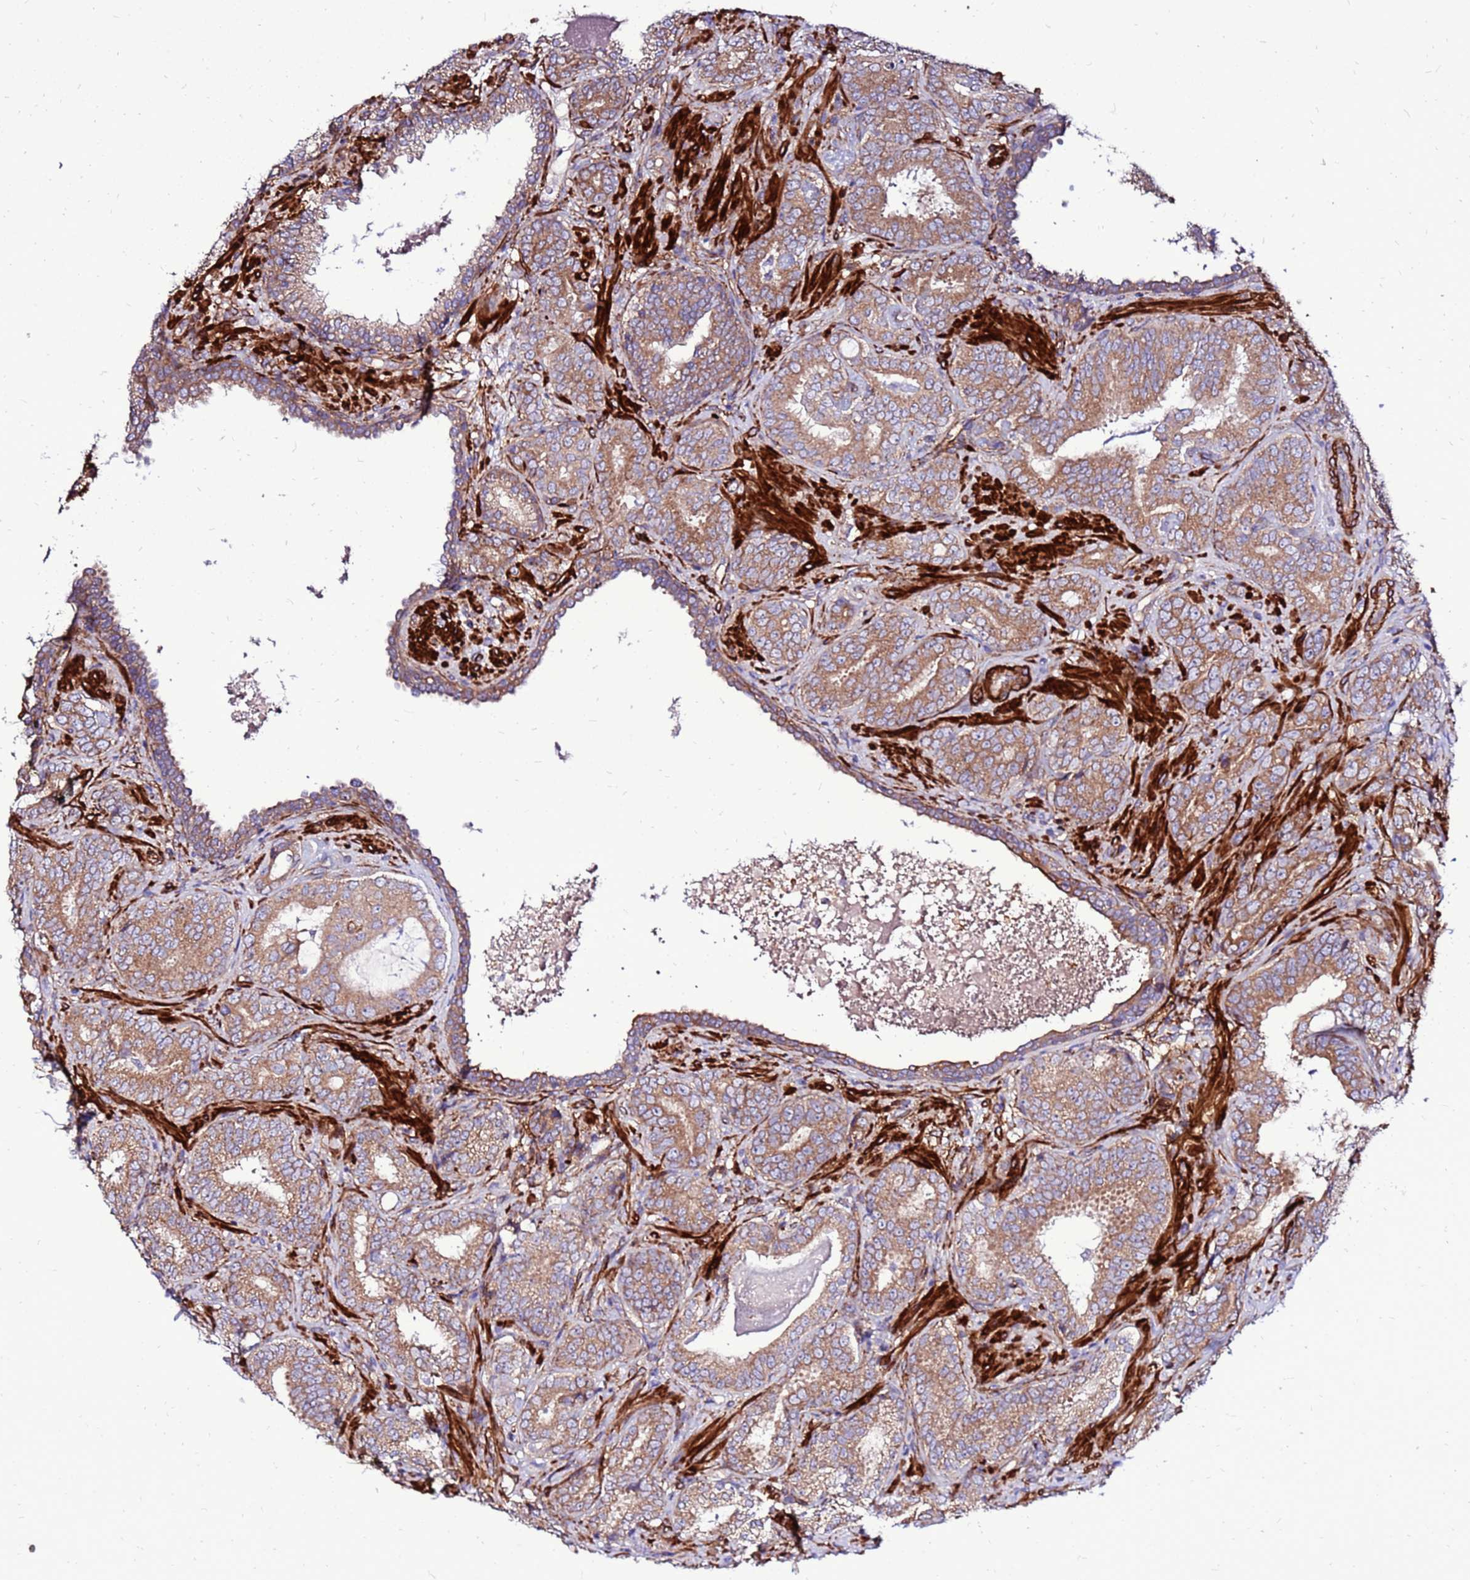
{"staining": {"intensity": "moderate", "quantity": ">75%", "location": "cytoplasmic/membranous"}, "tissue": "prostate cancer", "cell_type": "Tumor cells", "image_type": "cancer", "snomed": [{"axis": "morphology", "description": "Adenocarcinoma, High grade"}, {"axis": "topography", "description": "Prostate"}], "caption": "A micrograph of human prostate cancer (high-grade adenocarcinoma) stained for a protein exhibits moderate cytoplasmic/membranous brown staining in tumor cells. (brown staining indicates protein expression, while blue staining denotes nuclei).", "gene": "EI24", "patient": {"sex": "male", "age": 71}}